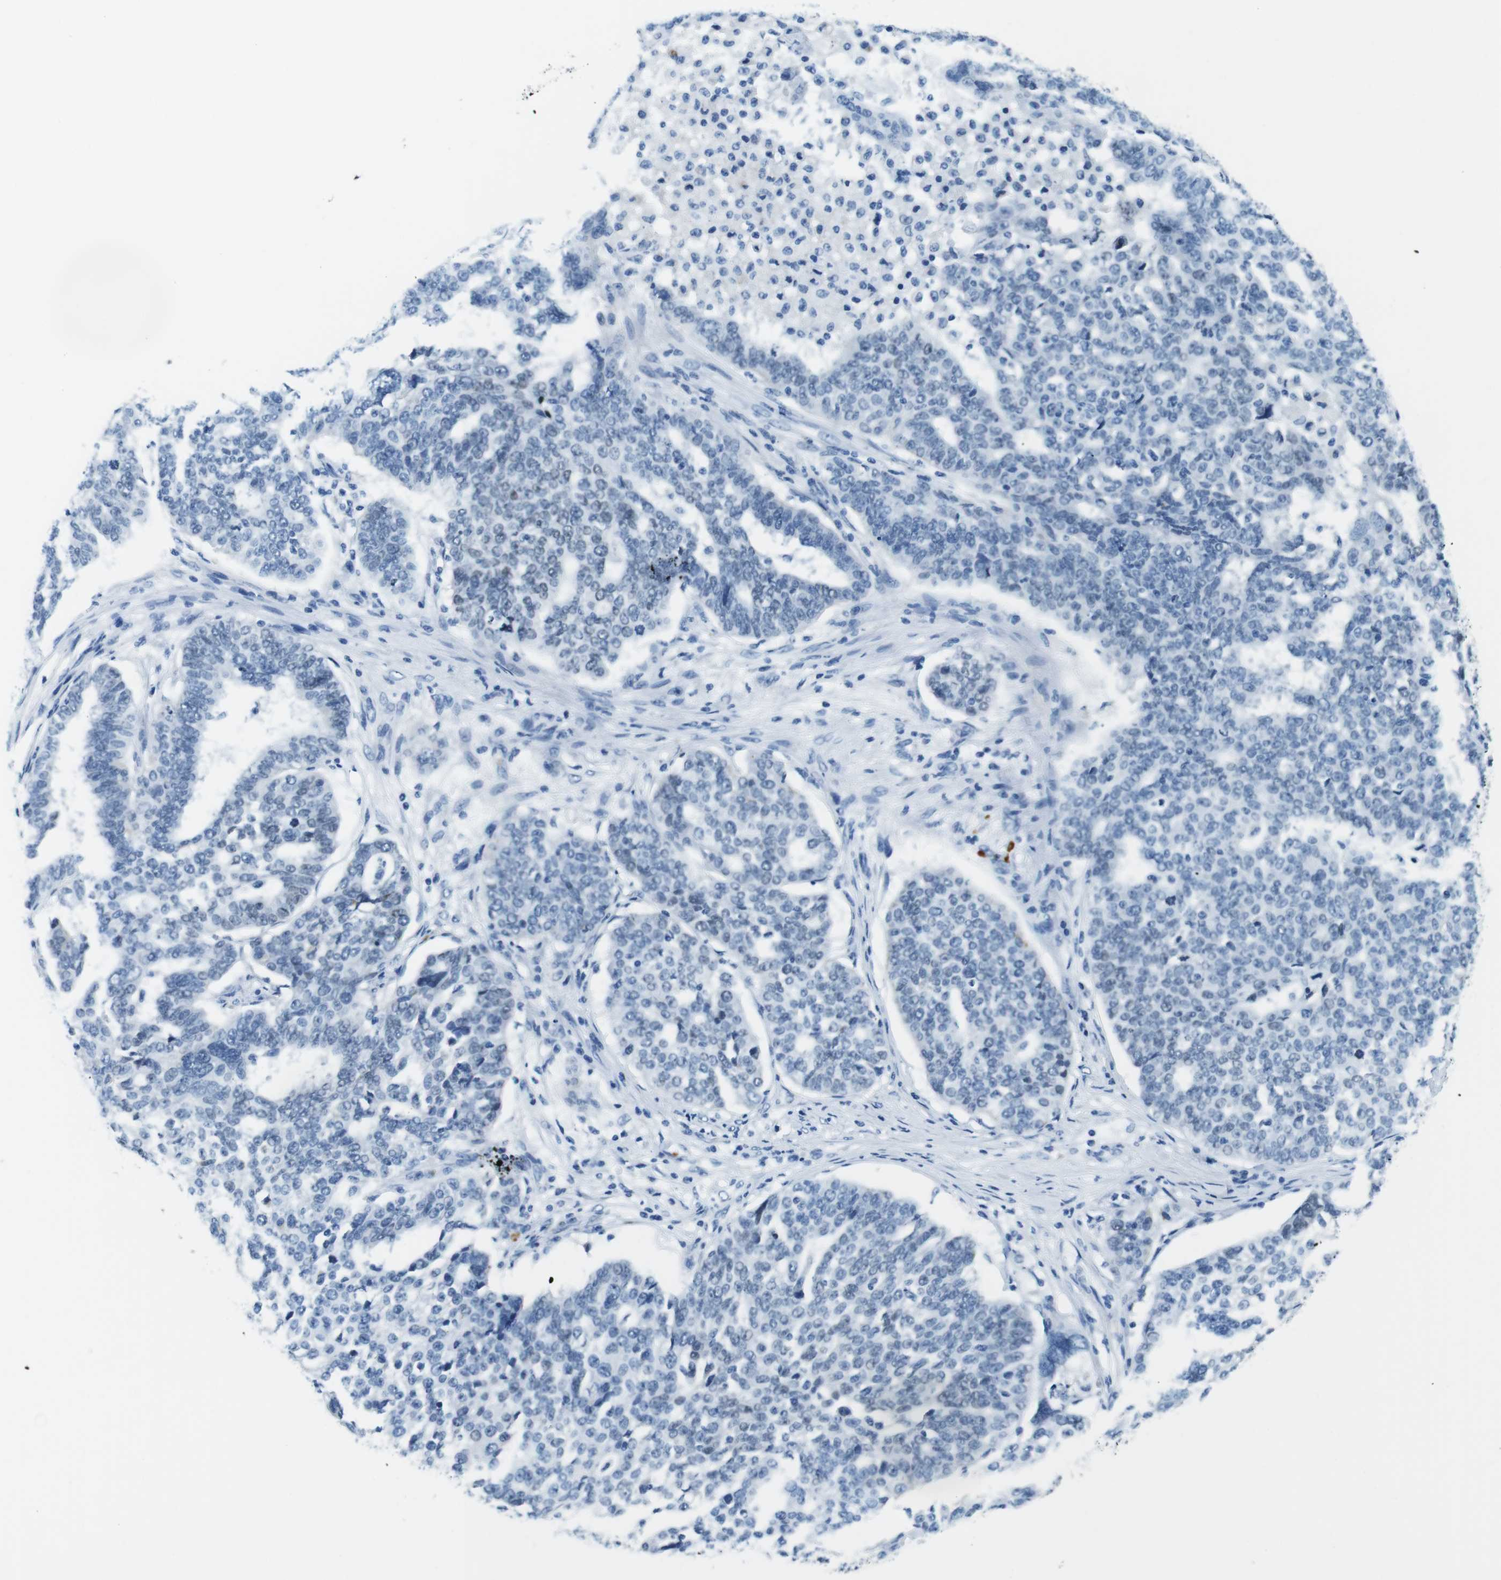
{"staining": {"intensity": "negative", "quantity": "none", "location": "none"}, "tissue": "ovarian cancer", "cell_type": "Tumor cells", "image_type": "cancer", "snomed": [{"axis": "morphology", "description": "Cystadenocarcinoma, serous, NOS"}, {"axis": "topography", "description": "Ovary"}], "caption": "Tumor cells are negative for brown protein staining in ovarian cancer (serous cystadenocarcinoma).", "gene": "TFAP2C", "patient": {"sex": "female", "age": 59}}